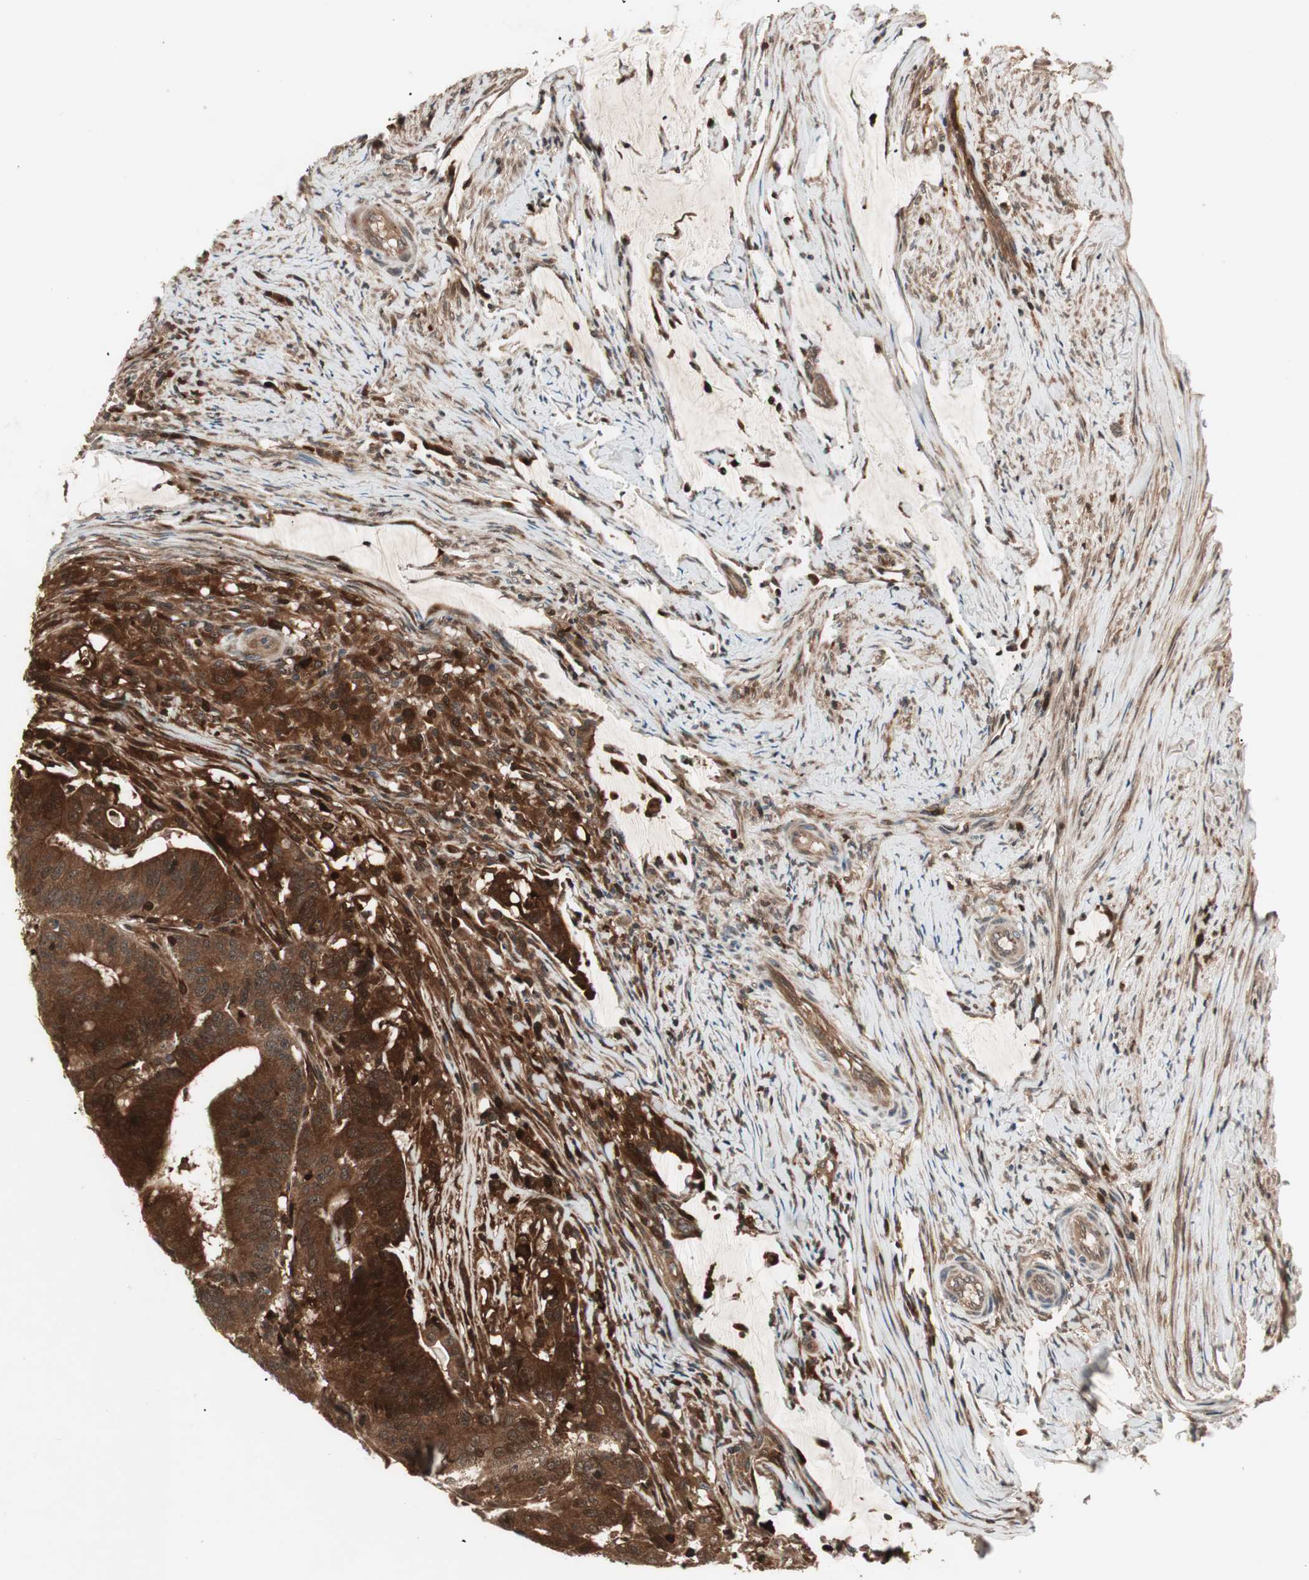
{"staining": {"intensity": "strong", "quantity": ">75%", "location": "cytoplasmic/membranous"}, "tissue": "colorectal cancer", "cell_type": "Tumor cells", "image_type": "cancer", "snomed": [{"axis": "morphology", "description": "Adenocarcinoma, NOS"}, {"axis": "topography", "description": "Colon"}], "caption": "Tumor cells reveal strong cytoplasmic/membranous positivity in approximately >75% of cells in colorectal adenocarcinoma.", "gene": "PRKG2", "patient": {"sex": "male", "age": 45}}